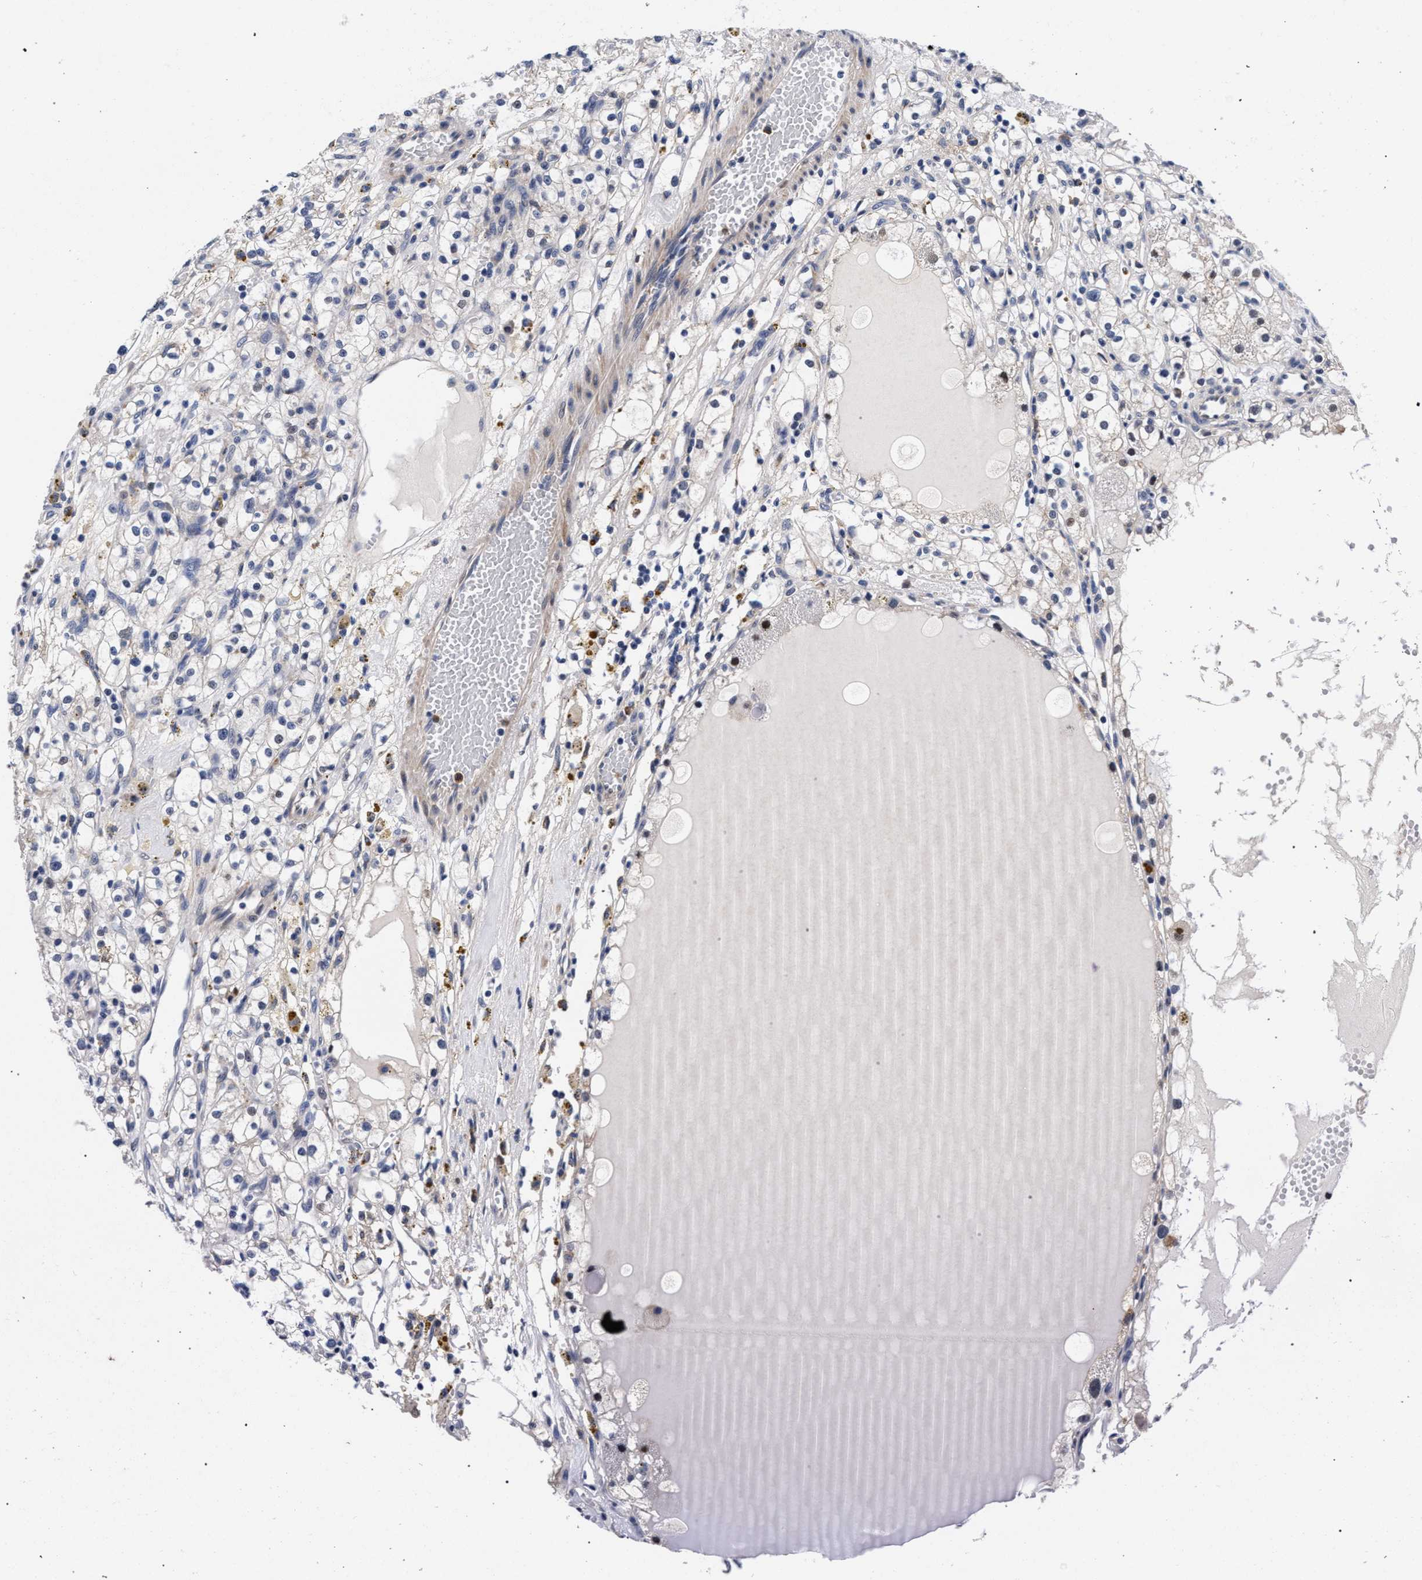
{"staining": {"intensity": "negative", "quantity": "none", "location": "none"}, "tissue": "renal cancer", "cell_type": "Tumor cells", "image_type": "cancer", "snomed": [{"axis": "morphology", "description": "Adenocarcinoma, NOS"}, {"axis": "topography", "description": "Kidney"}], "caption": "Immunohistochemical staining of renal cancer displays no significant expression in tumor cells.", "gene": "ZNF462", "patient": {"sex": "male", "age": 56}}